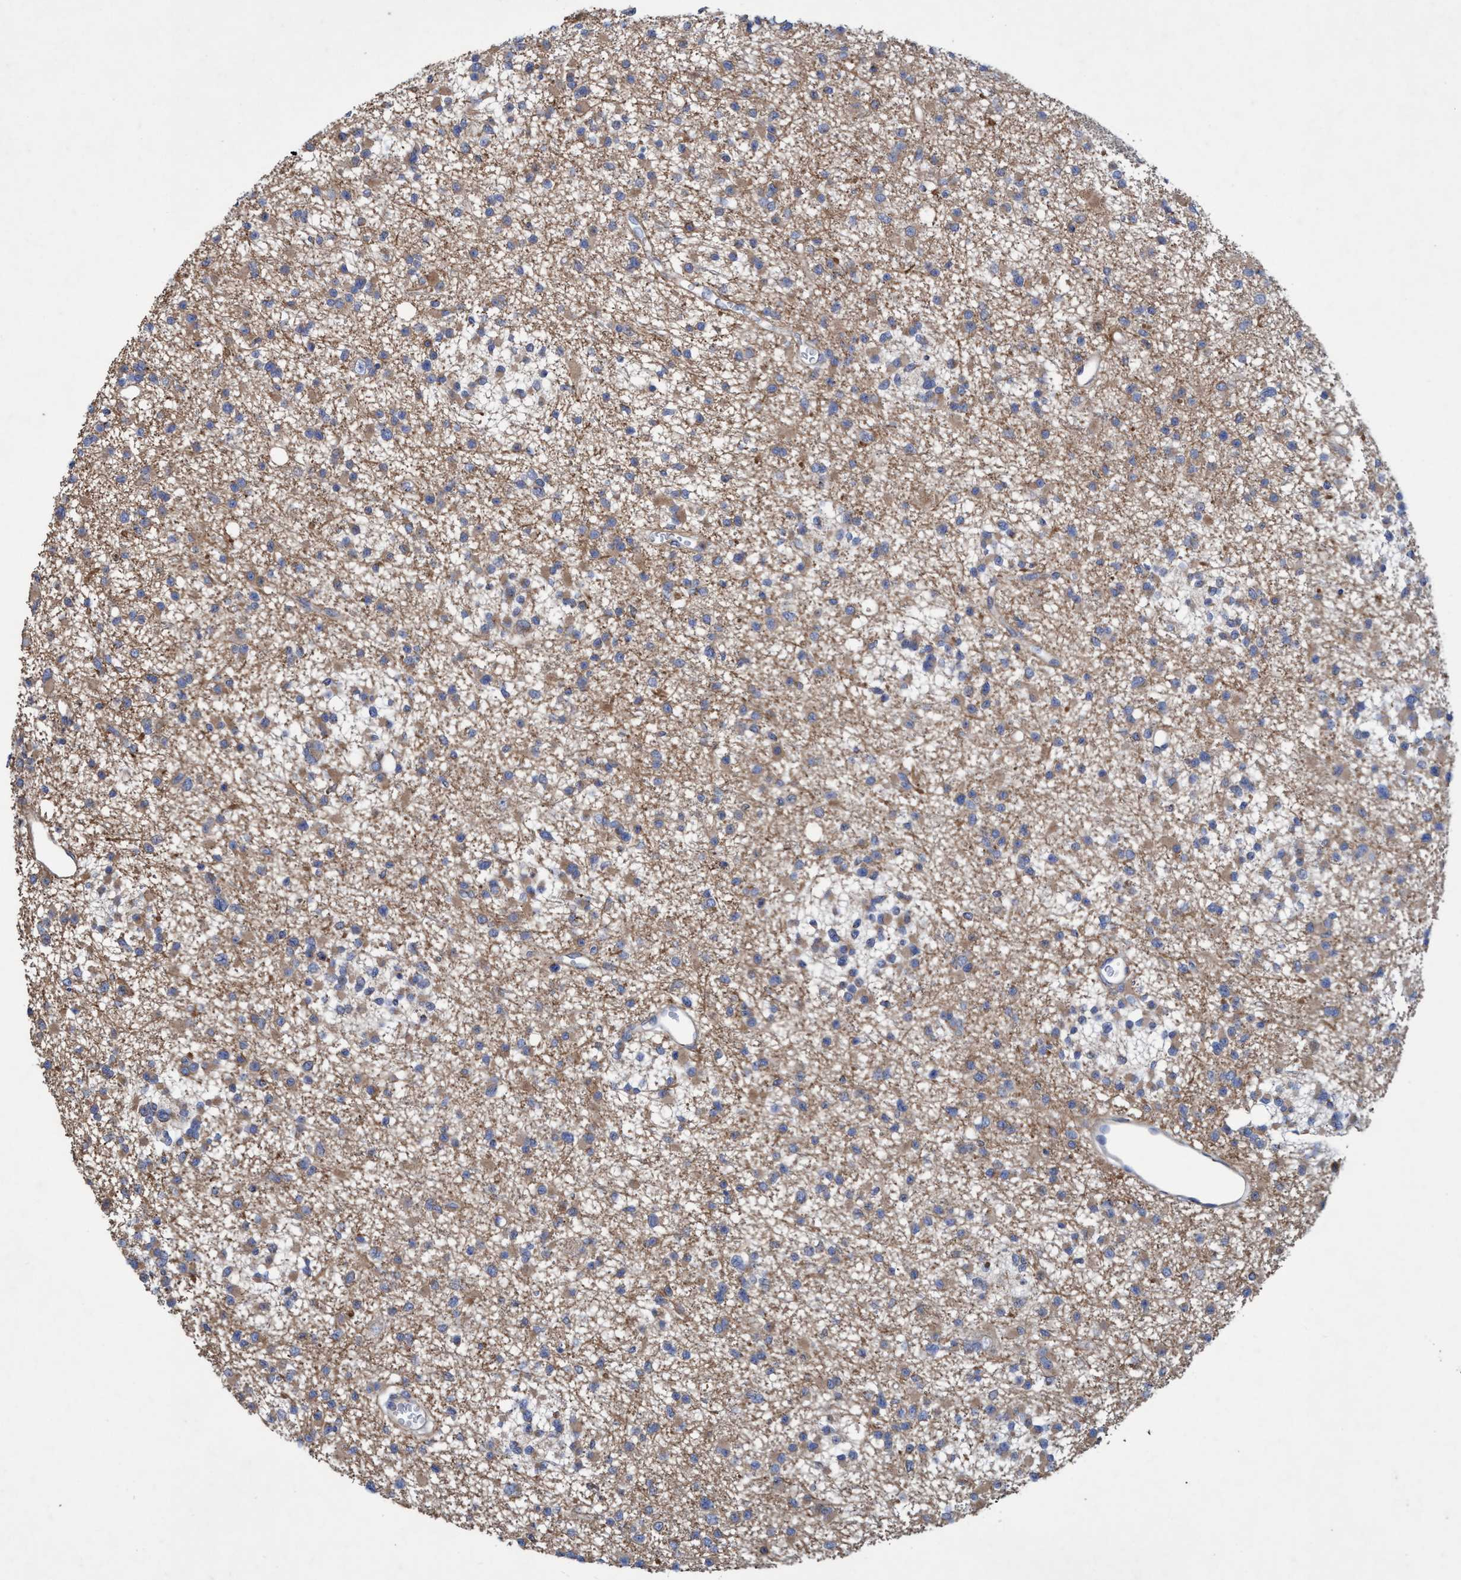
{"staining": {"intensity": "weak", "quantity": ">75%", "location": "cytoplasmic/membranous"}, "tissue": "glioma", "cell_type": "Tumor cells", "image_type": "cancer", "snomed": [{"axis": "morphology", "description": "Glioma, malignant, Low grade"}, {"axis": "topography", "description": "Brain"}], "caption": "About >75% of tumor cells in glioma display weak cytoplasmic/membranous protein staining as visualized by brown immunohistochemical staining.", "gene": "BICD2", "patient": {"sex": "female", "age": 22}}